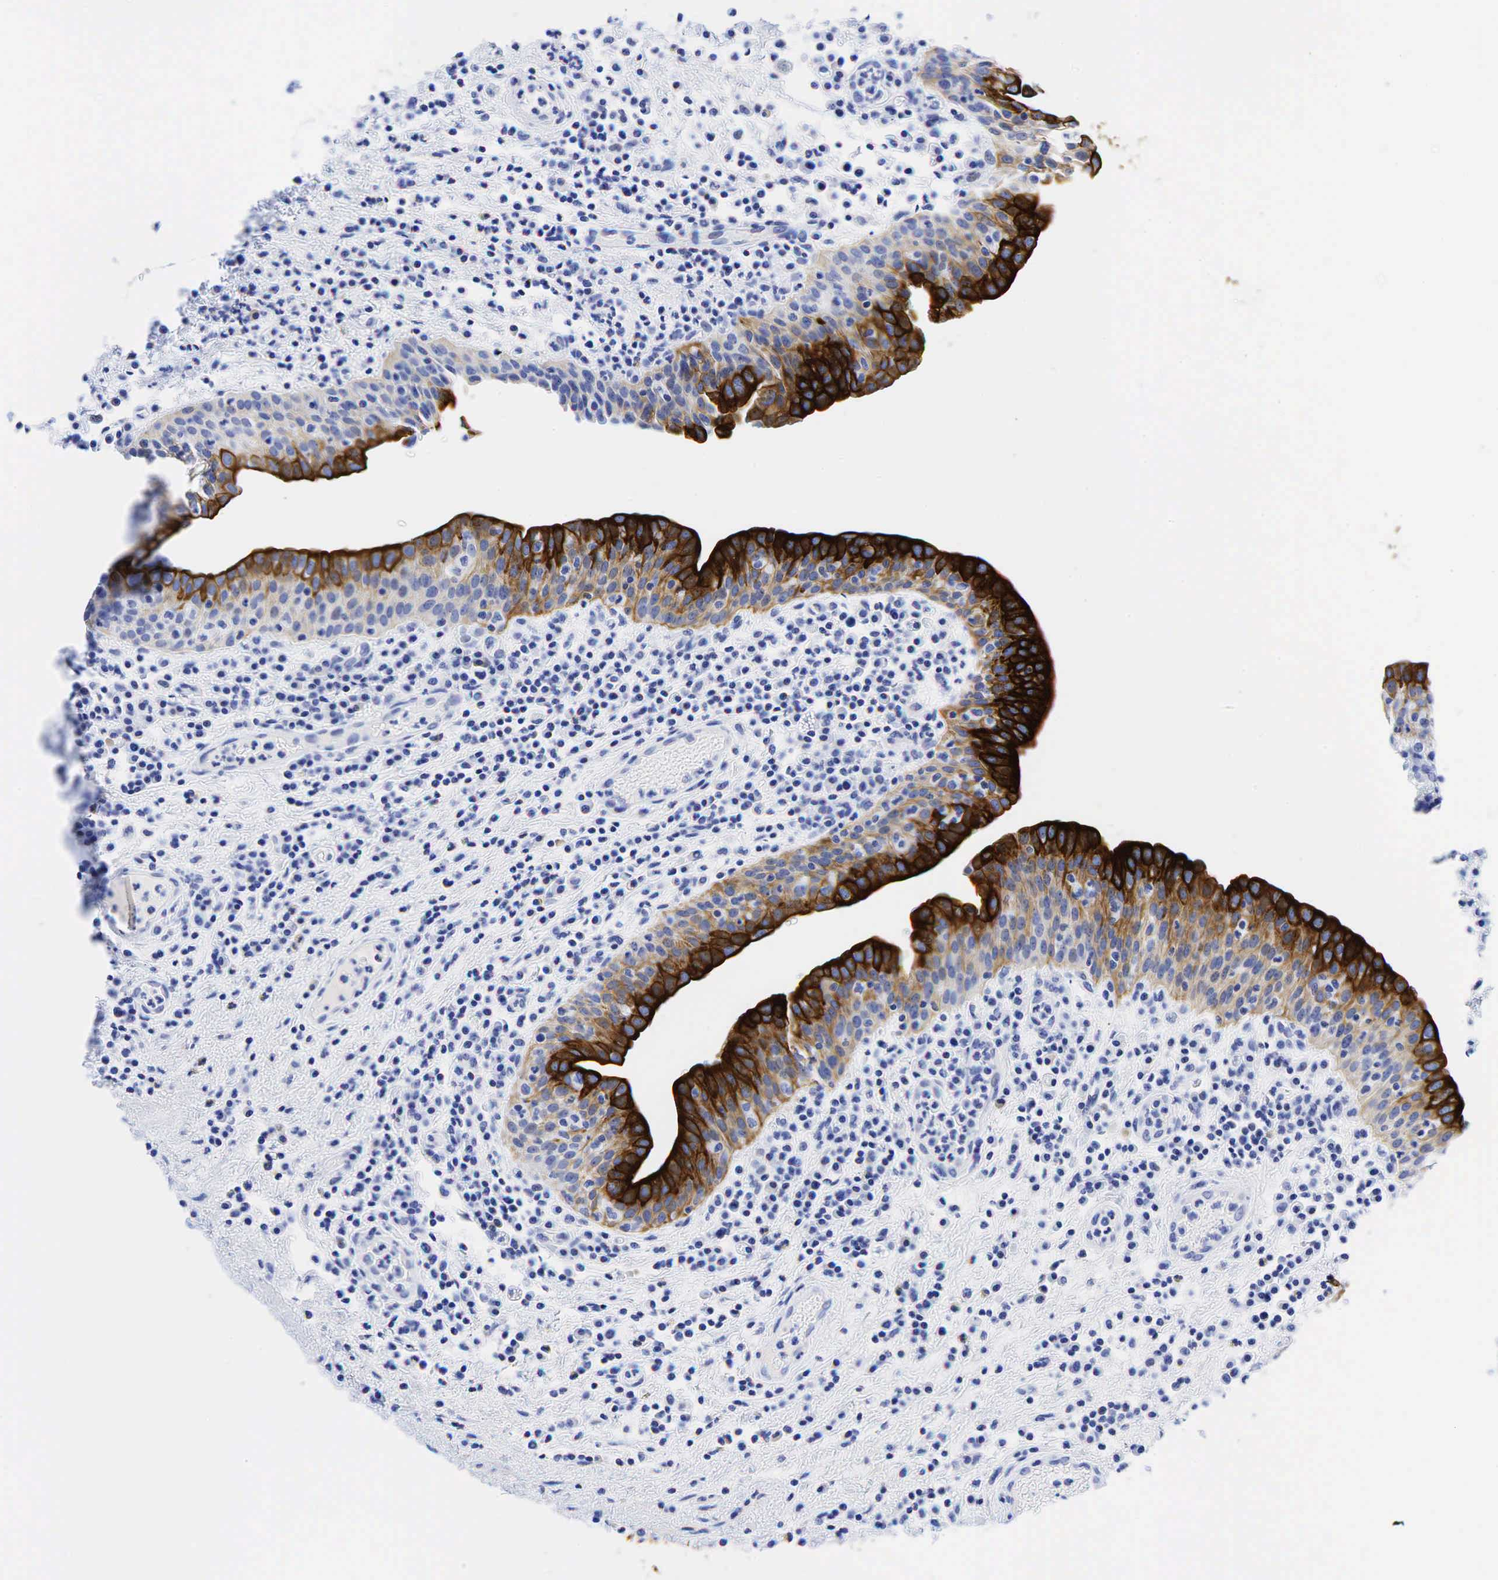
{"staining": {"intensity": "moderate", "quantity": "25%-75%", "location": "cytoplasmic/membranous"}, "tissue": "urinary bladder", "cell_type": "Urothelial cells", "image_type": "normal", "snomed": [{"axis": "morphology", "description": "Normal tissue, NOS"}, {"axis": "topography", "description": "Urinary bladder"}], "caption": "Urinary bladder was stained to show a protein in brown. There is medium levels of moderate cytoplasmic/membranous expression in about 25%-75% of urothelial cells. The staining was performed using DAB, with brown indicating positive protein expression. Nuclei are stained blue with hematoxylin.", "gene": "KRT18", "patient": {"sex": "female", "age": 84}}